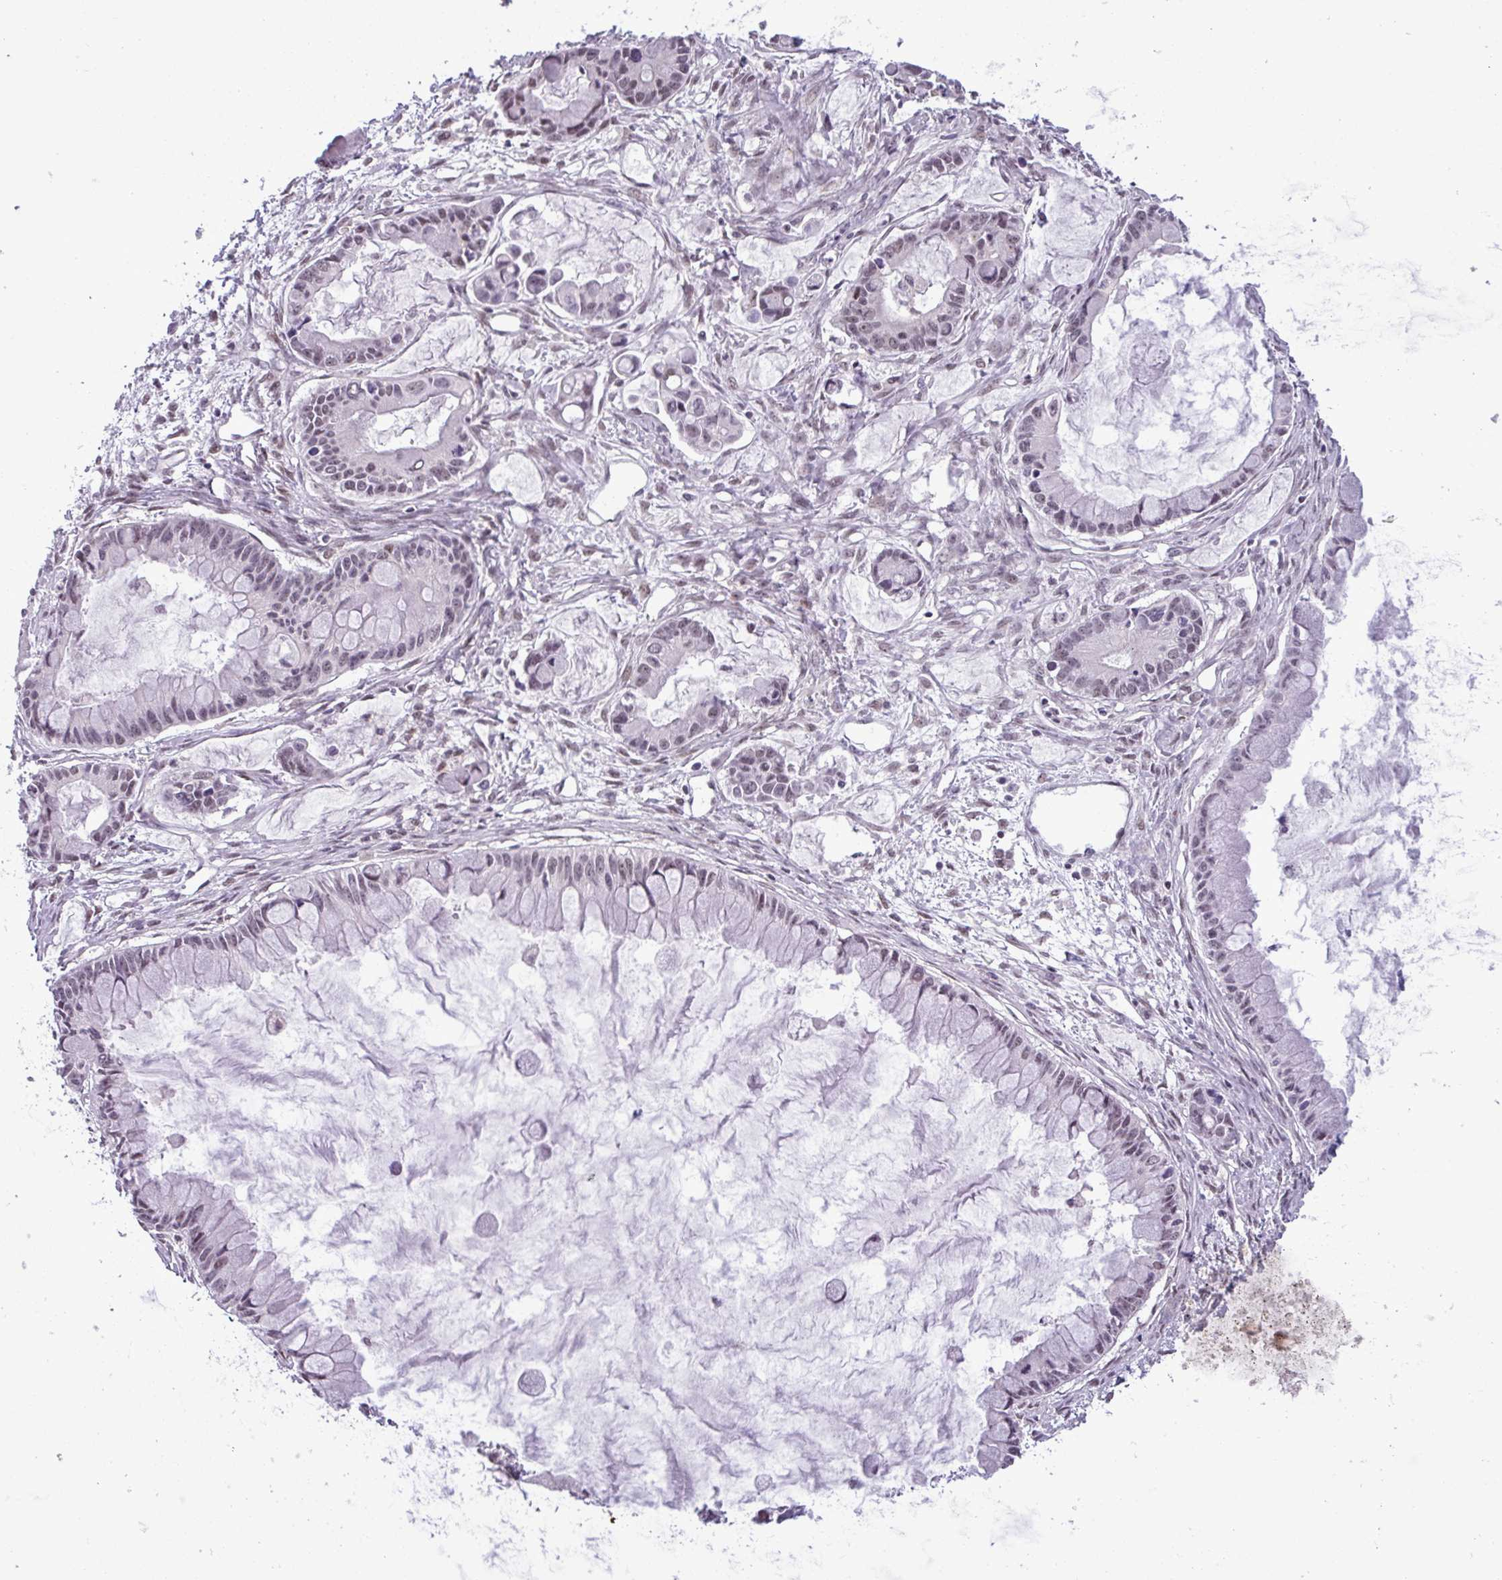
{"staining": {"intensity": "weak", "quantity": "25%-75%", "location": "nuclear"}, "tissue": "ovarian cancer", "cell_type": "Tumor cells", "image_type": "cancer", "snomed": [{"axis": "morphology", "description": "Cystadenocarcinoma, mucinous, NOS"}, {"axis": "topography", "description": "Ovary"}], "caption": "Protein positivity by IHC demonstrates weak nuclear expression in about 25%-75% of tumor cells in mucinous cystadenocarcinoma (ovarian). (DAB IHC with brightfield microscopy, high magnification).", "gene": "NPFFR1", "patient": {"sex": "female", "age": 63}}